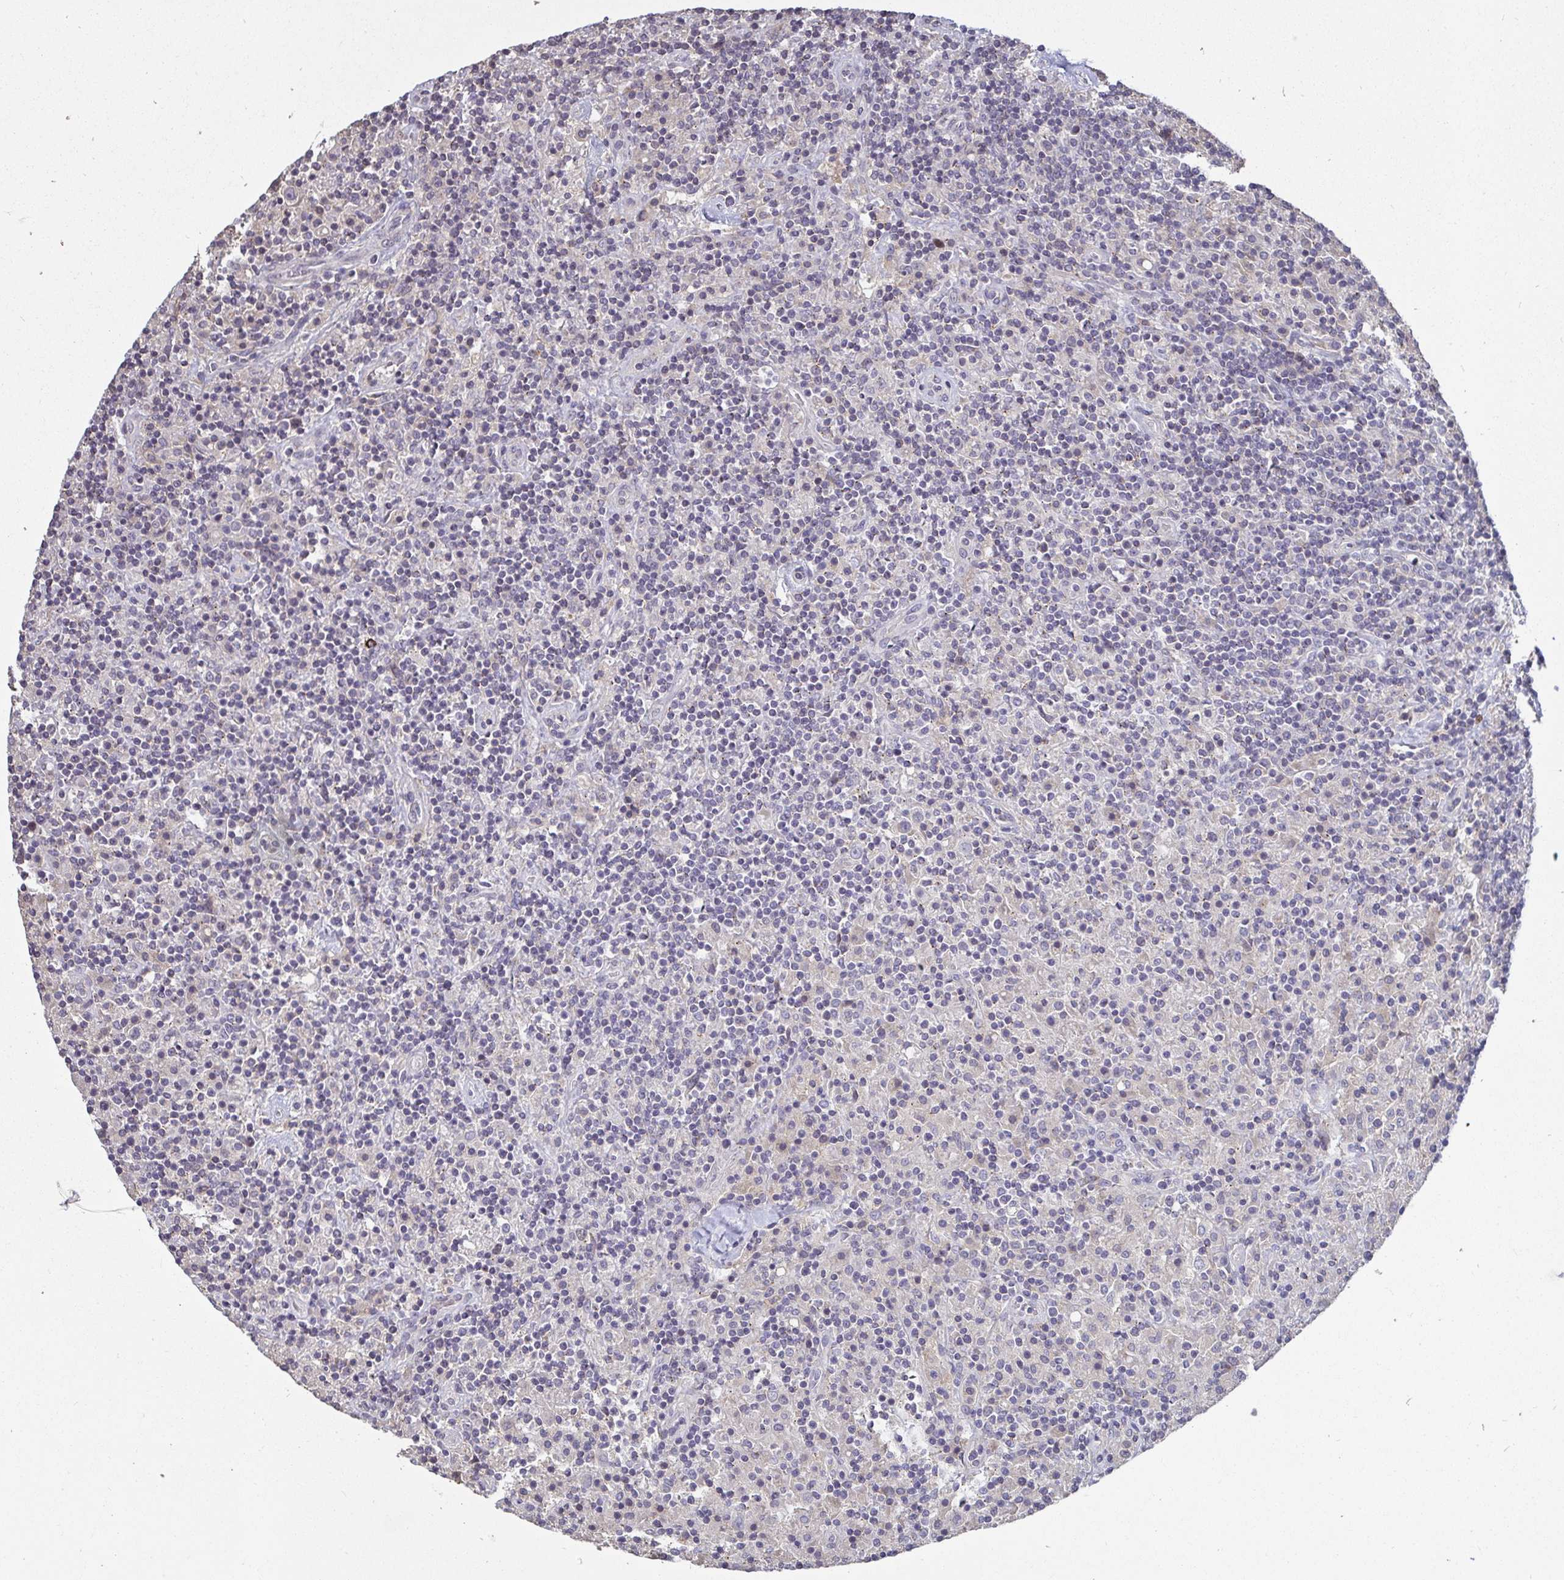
{"staining": {"intensity": "negative", "quantity": "none", "location": "none"}, "tissue": "lymphoma", "cell_type": "Tumor cells", "image_type": "cancer", "snomed": [{"axis": "morphology", "description": "Hodgkin's disease, NOS"}, {"axis": "topography", "description": "Thymus, NOS"}], "caption": "The histopathology image exhibits no significant staining in tumor cells of Hodgkin's disease. (DAB immunohistochemistry (IHC), high magnification).", "gene": "ANLN", "patient": {"sex": "female", "age": 17}}